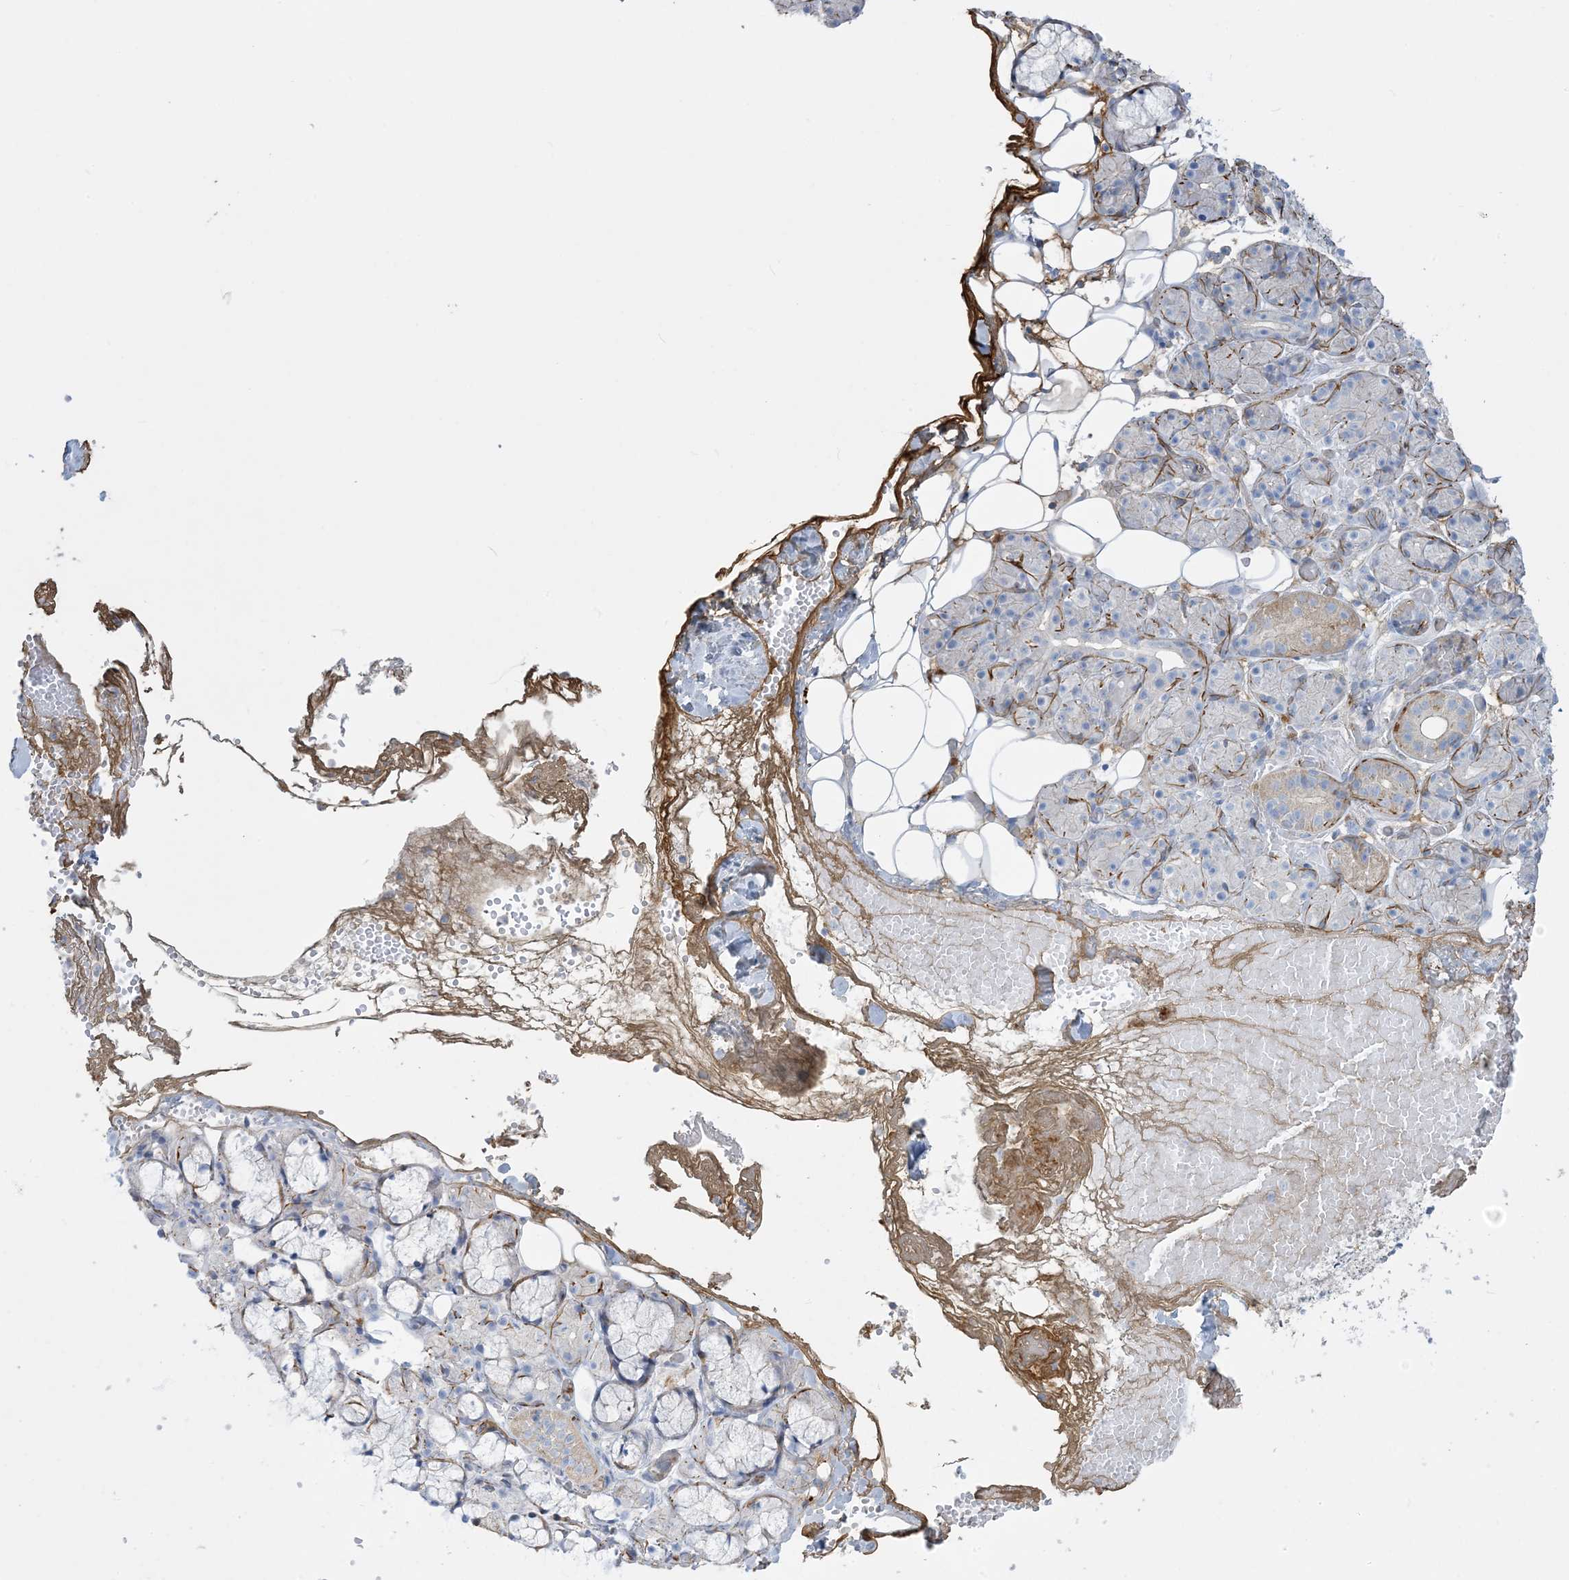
{"staining": {"intensity": "weak", "quantity": "<25%", "location": "cytoplasmic/membranous"}, "tissue": "salivary gland", "cell_type": "Glandular cells", "image_type": "normal", "snomed": [{"axis": "morphology", "description": "Normal tissue, NOS"}, {"axis": "topography", "description": "Salivary gland"}], "caption": "Immunohistochemical staining of benign salivary gland displays no significant staining in glandular cells.", "gene": "GTF3C2", "patient": {"sex": "male", "age": 63}}